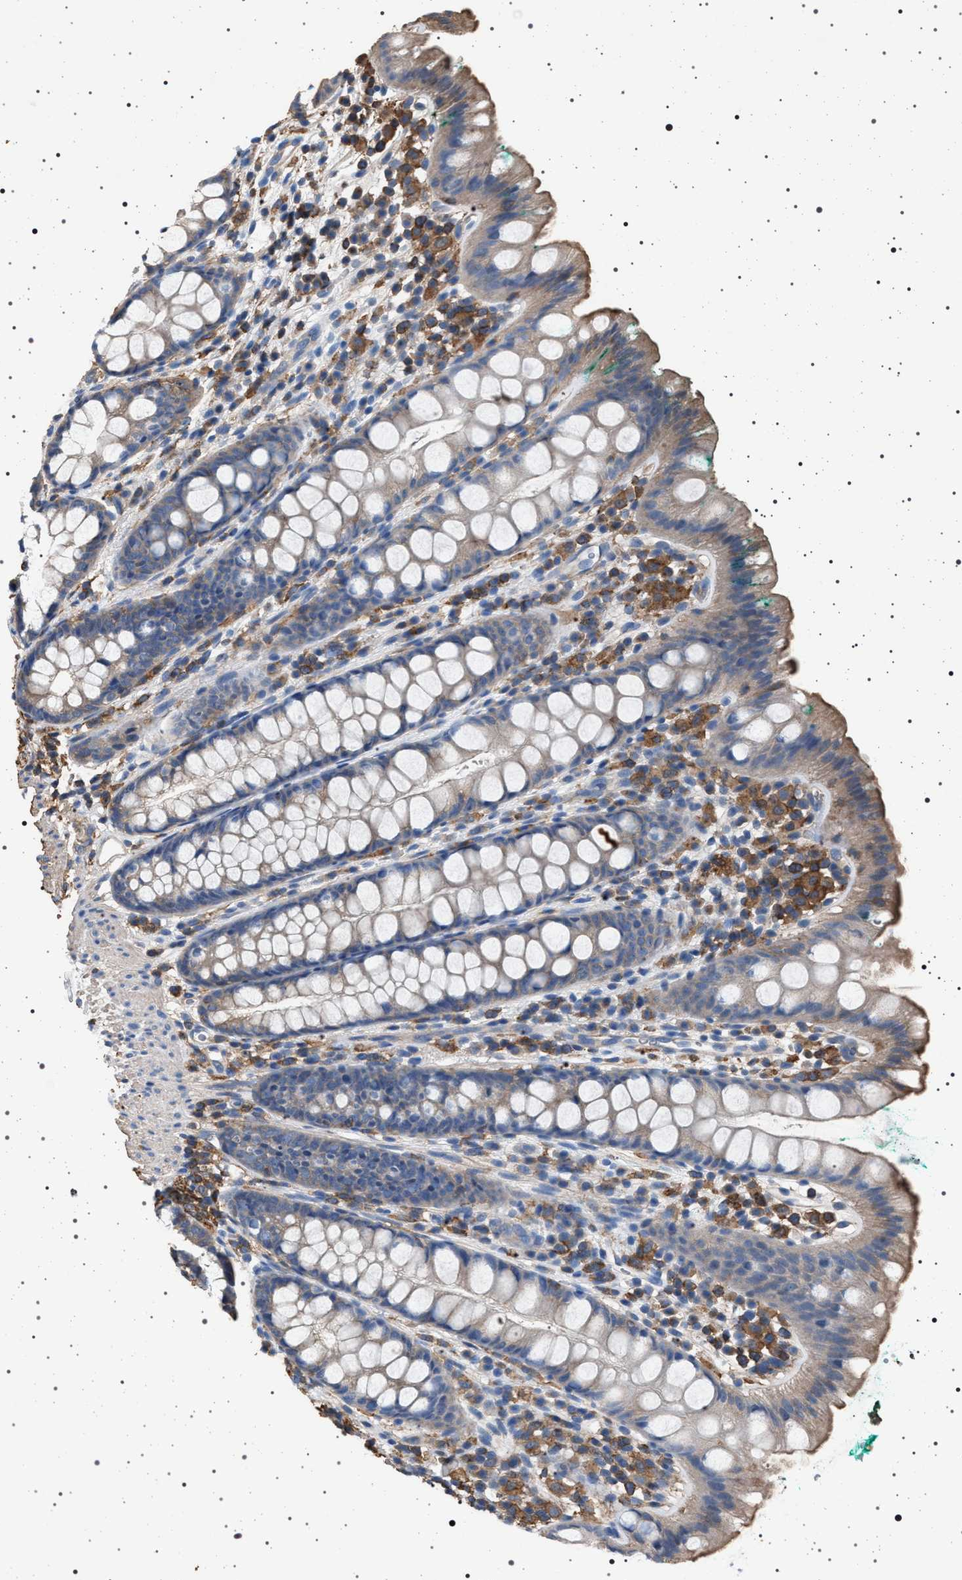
{"staining": {"intensity": "weak", "quantity": "<25%", "location": "cytoplasmic/membranous"}, "tissue": "rectum", "cell_type": "Glandular cells", "image_type": "normal", "snomed": [{"axis": "morphology", "description": "Normal tissue, NOS"}, {"axis": "topography", "description": "Rectum"}], "caption": "Immunohistochemistry (IHC) micrograph of unremarkable rectum: rectum stained with DAB shows no significant protein positivity in glandular cells.", "gene": "SMAP2", "patient": {"sex": "female", "age": 65}}